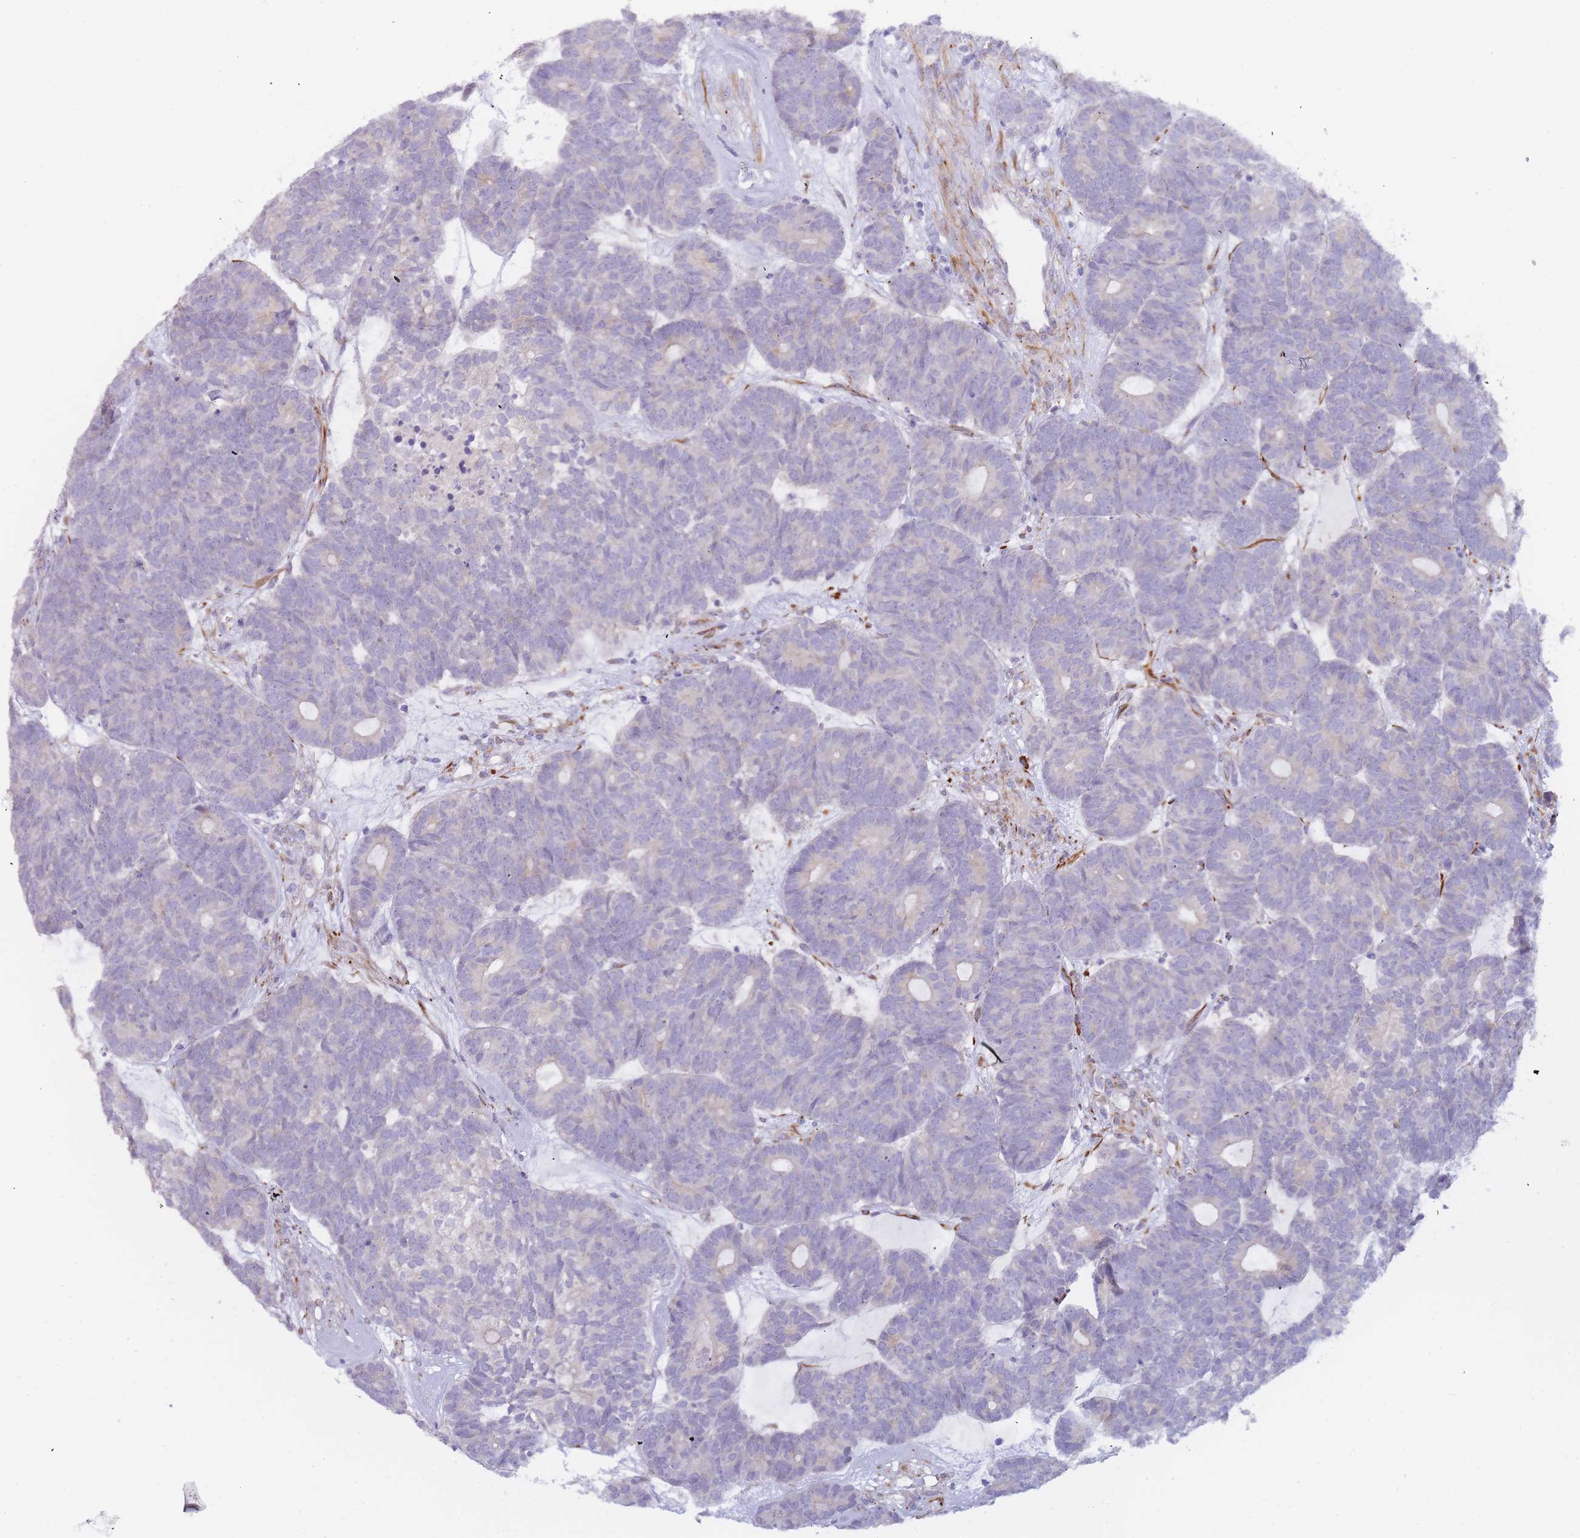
{"staining": {"intensity": "negative", "quantity": "none", "location": "none"}, "tissue": "head and neck cancer", "cell_type": "Tumor cells", "image_type": "cancer", "snomed": [{"axis": "morphology", "description": "Adenocarcinoma, NOS"}, {"axis": "topography", "description": "Head-Neck"}], "caption": "Immunohistochemistry (IHC) photomicrograph of head and neck cancer stained for a protein (brown), which shows no expression in tumor cells.", "gene": "SLC35E4", "patient": {"sex": "female", "age": 81}}